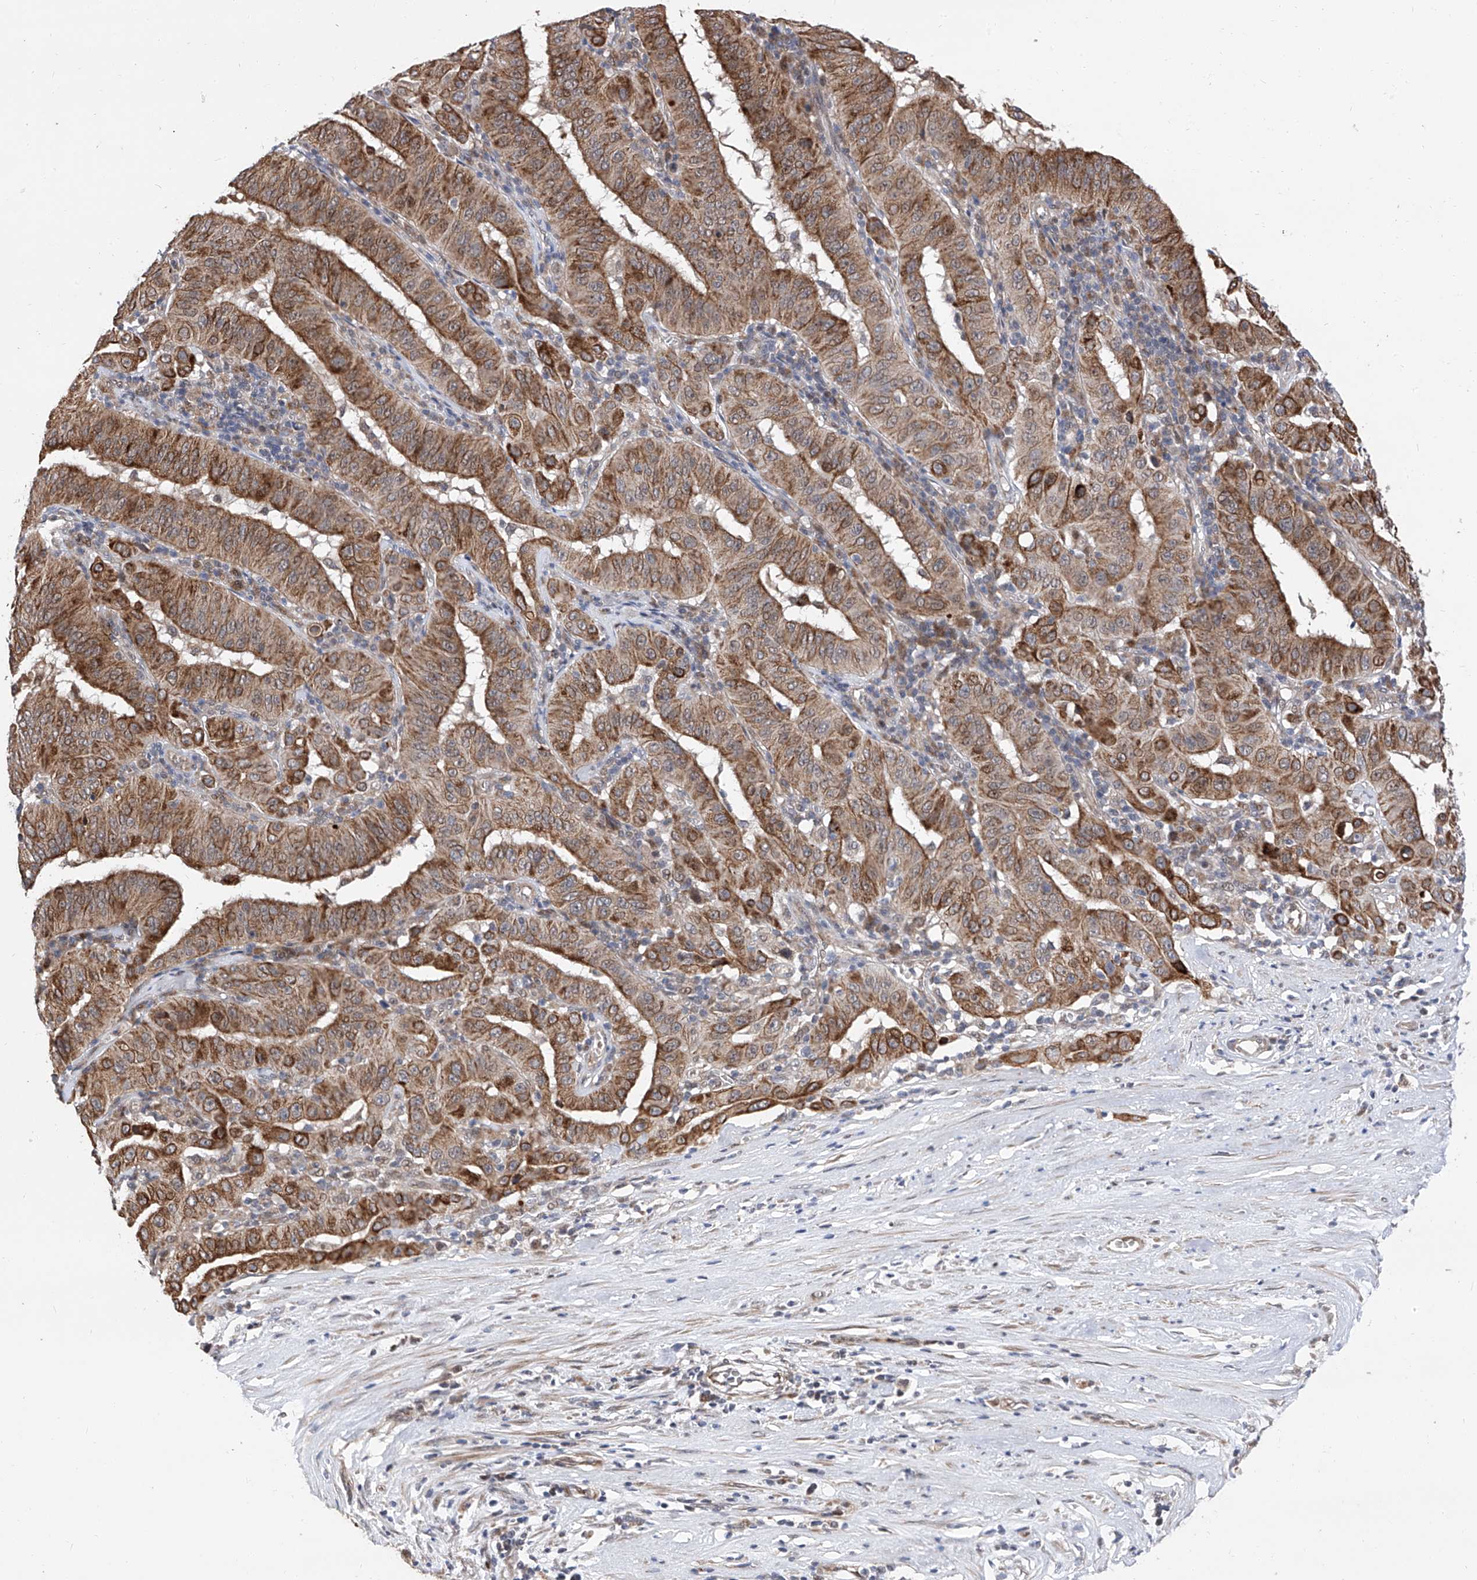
{"staining": {"intensity": "moderate", "quantity": ">75%", "location": "cytoplasmic/membranous"}, "tissue": "pancreatic cancer", "cell_type": "Tumor cells", "image_type": "cancer", "snomed": [{"axis": "morphology", "description": "Adenocarcinoma, NOS"}, {"axis": "topography", "description": "Pancreas"}], "caption": "Tumor cells reveal medium levels of moderate cytoplasmic/membranous staining in about >75% of cells in human pancreatic cancer (adenocarcinoma). (DAB IHC, brown staining for protein, blue staining for nuclei).", "gene": "FARP2", "patient": {"sex": "male", "age": 63}}